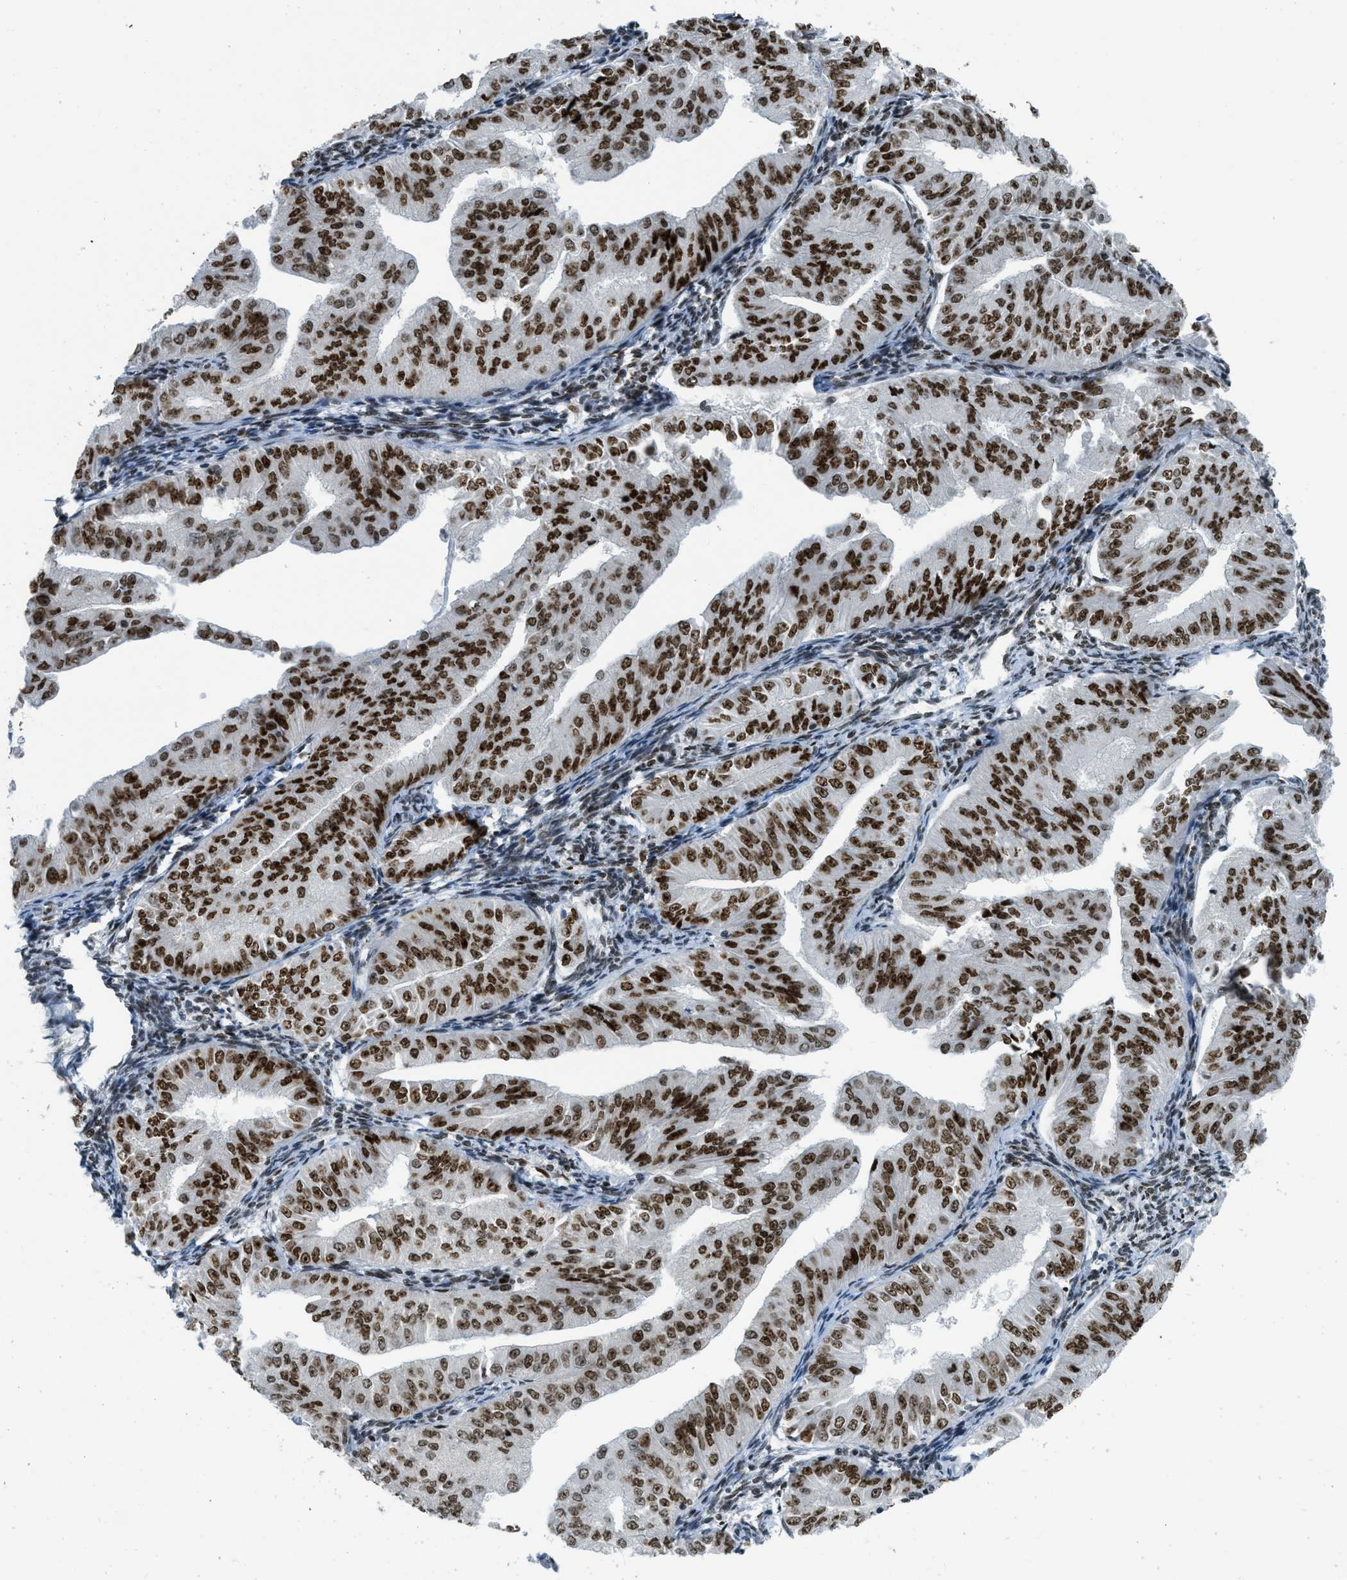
{"staining": {"intensity": "strong", "quantity": ">75%", "location": "nuclear"}, "tissue": "endometrial cancer", "cell_type": "Tumor cells", "image_type": "cancer", "snomed": [{"axis": "morphology", "description": "Normal tissue, NOS"}, {"axis": "morphology", "description": "Adenocarcinoma, NOS"}, {"axis": "topography", "description": "Endometrium"}], "caption": "Immunohistochemical staining of human endometrial adenocarcinoma displays high levels of strong nuclear protein expression in approximately >75% of tumor cells. The staining was performed using DAB (3,3'-diaminobenzidine) to visualize the protein expression in brown, while the nuclei were stained in blue with hematoxylin (Magnification: 20x).", "gene": "URB1", "patient": {"sex": "female", "age": 53}}